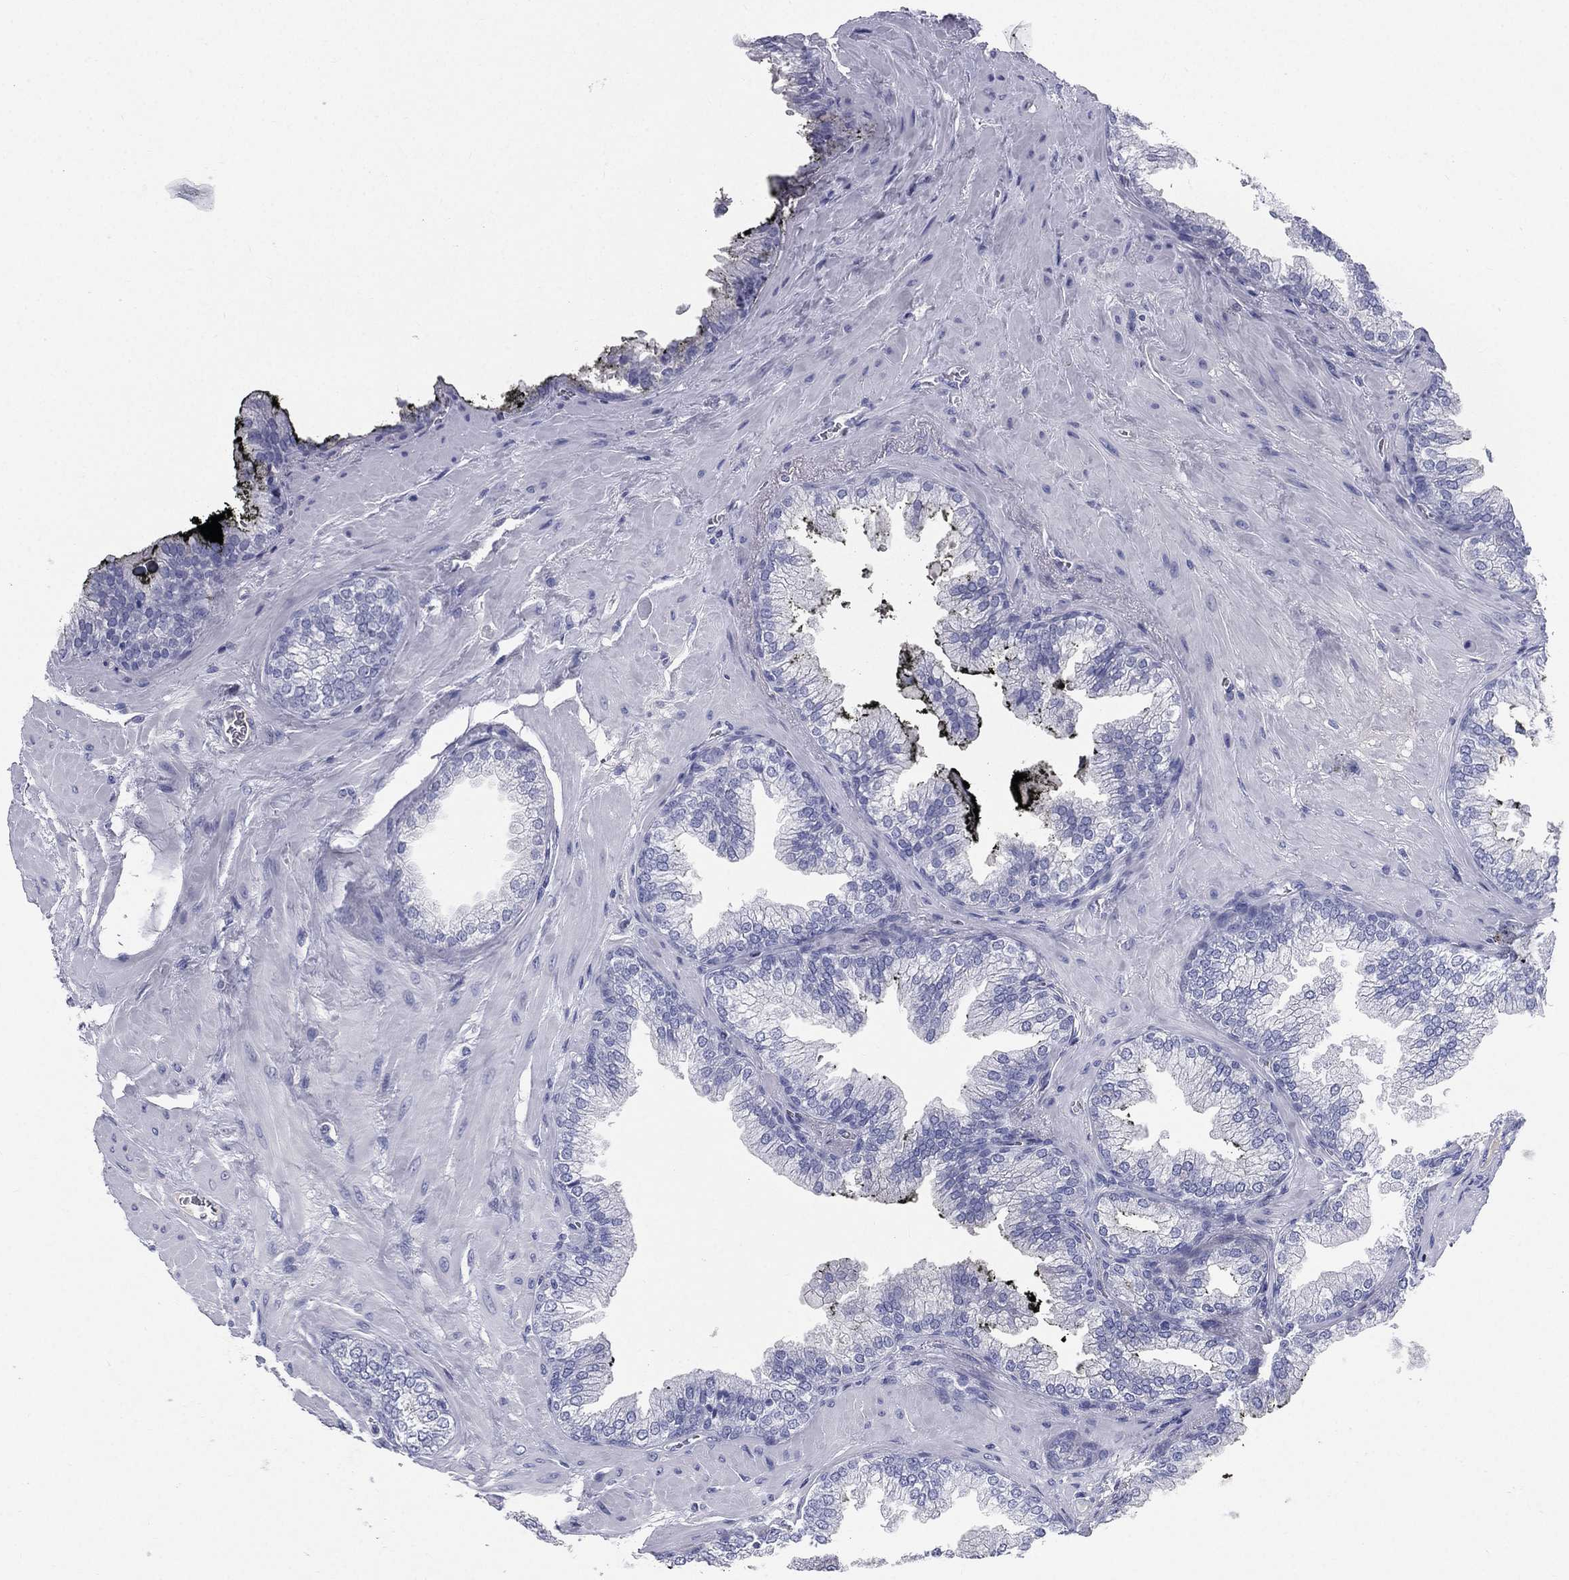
{"staining": {"intensity": "negative", "quantity": "none", "location": "none"}, "tissue": "prostate cancer", "cell_type": "Tumor cells", "image_type": "cancer", "snomed": [{"axis": "morphology", "description": "Adenocarcinoma, Low grade"}, {"axis": "topography", "description": "Prostate"}], "caption": "High magnification brightfield microscopy of adenocarcinoma (low-grade) (prostate) stained with DAB (brown) and counterstained with hematoxylin (blue): tumor cells show no significant staining.", "gene": "HP", "patient": {"sex": "male", "age": 72}}